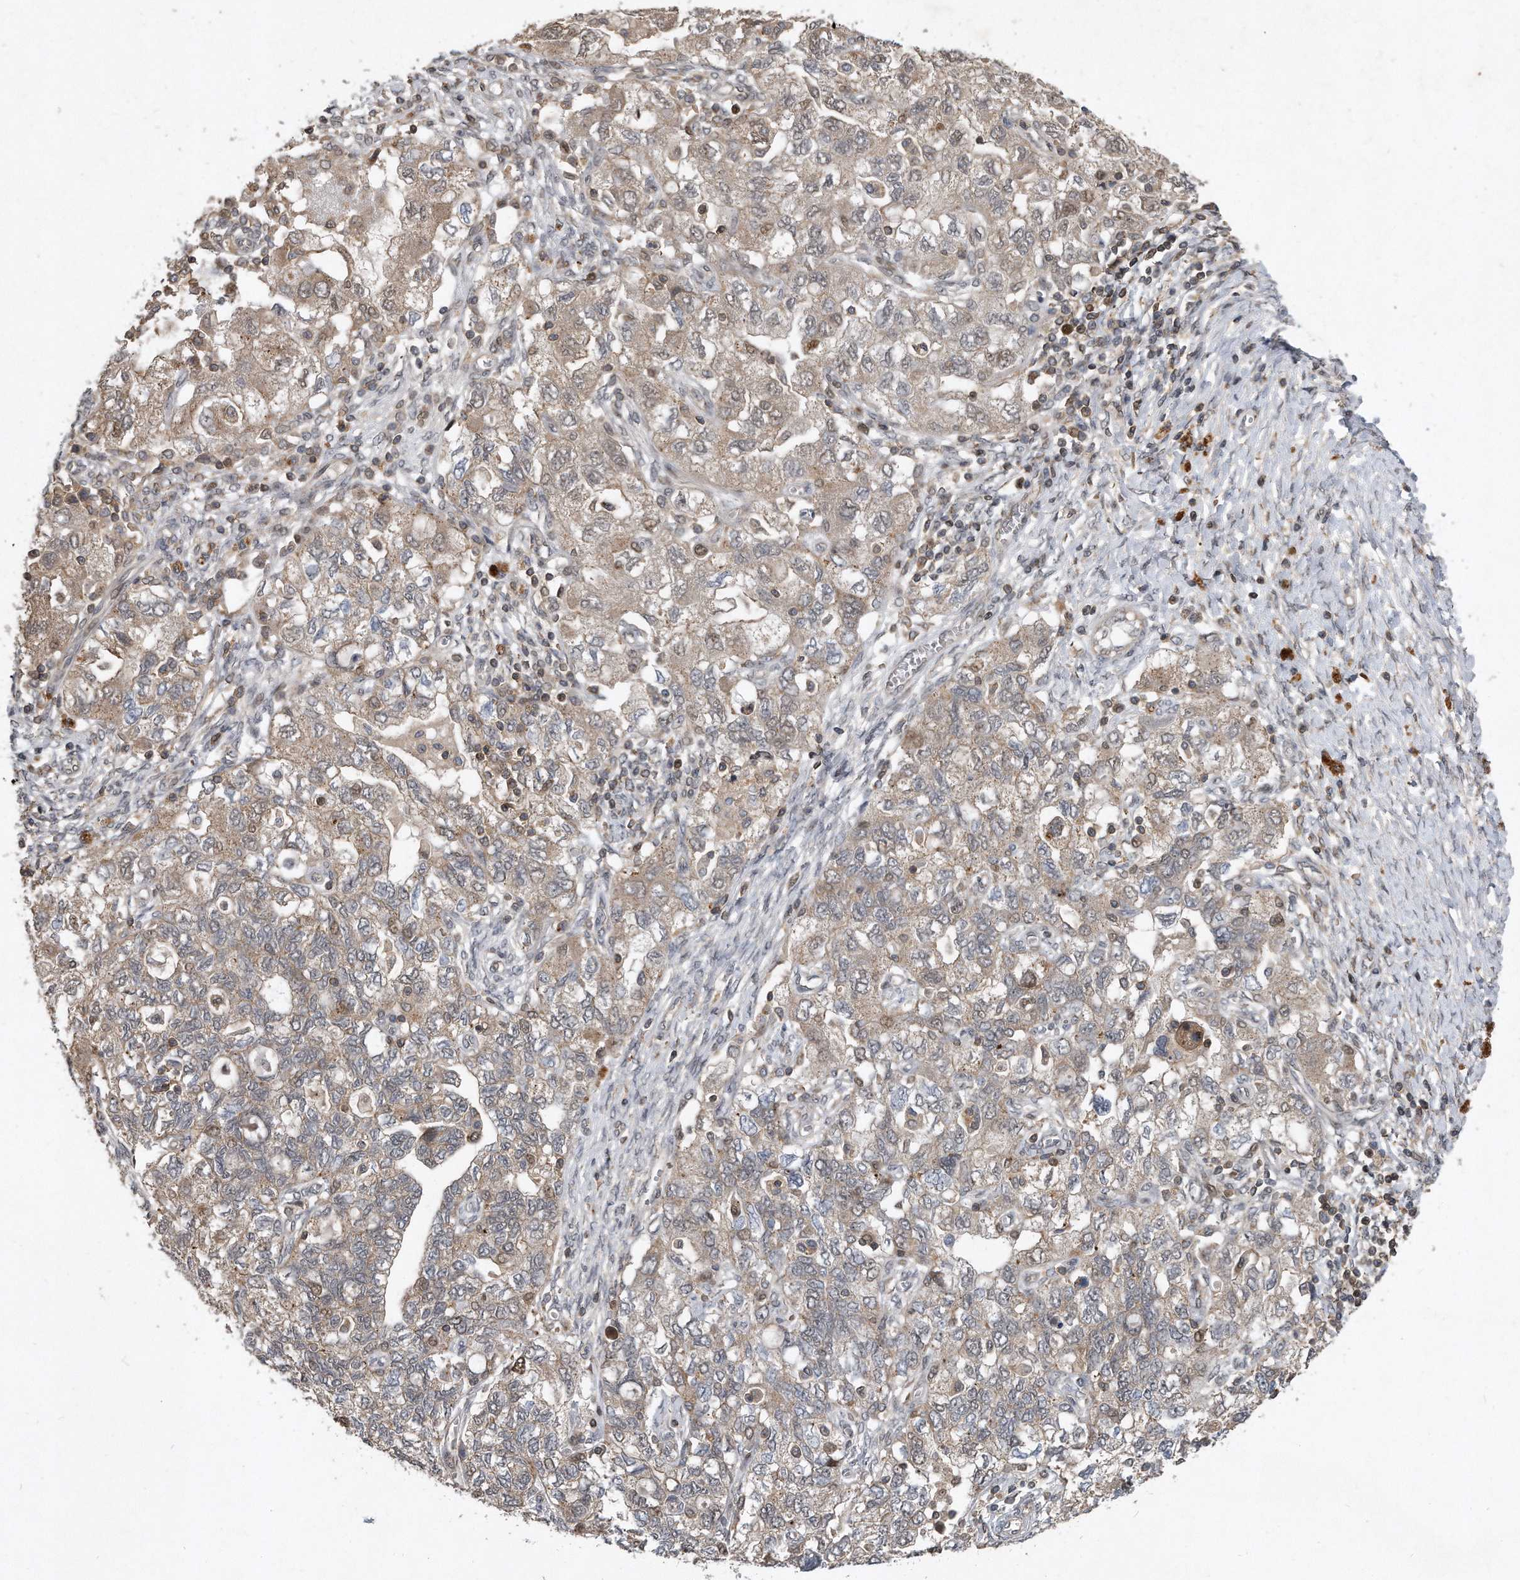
{"staining": {"intensity": "weak", "quantity": ">75%", "location": "cytoplasmic/membranous"}, "tissue": "ovarian cancer", "cell_type": "Tumor cells", "image_type": "cancer", "snomed": [{"axis": "morphology", "description": "Carcinoma, NOS"}, {"axis": "morphology", "description": "Cystadenocarcinoma, serous, NOS"}, {"axis": "topography", "description": "Ovary"}], "caption": "Protein staining reveals weak cytoplasmic/membranous positivity in approximately >75% of tumor cells in ovarian cancer (serous cystadenocarcinoma).", "gene": "PGBD2", "patient": {"sex": "female", "age": 69}}